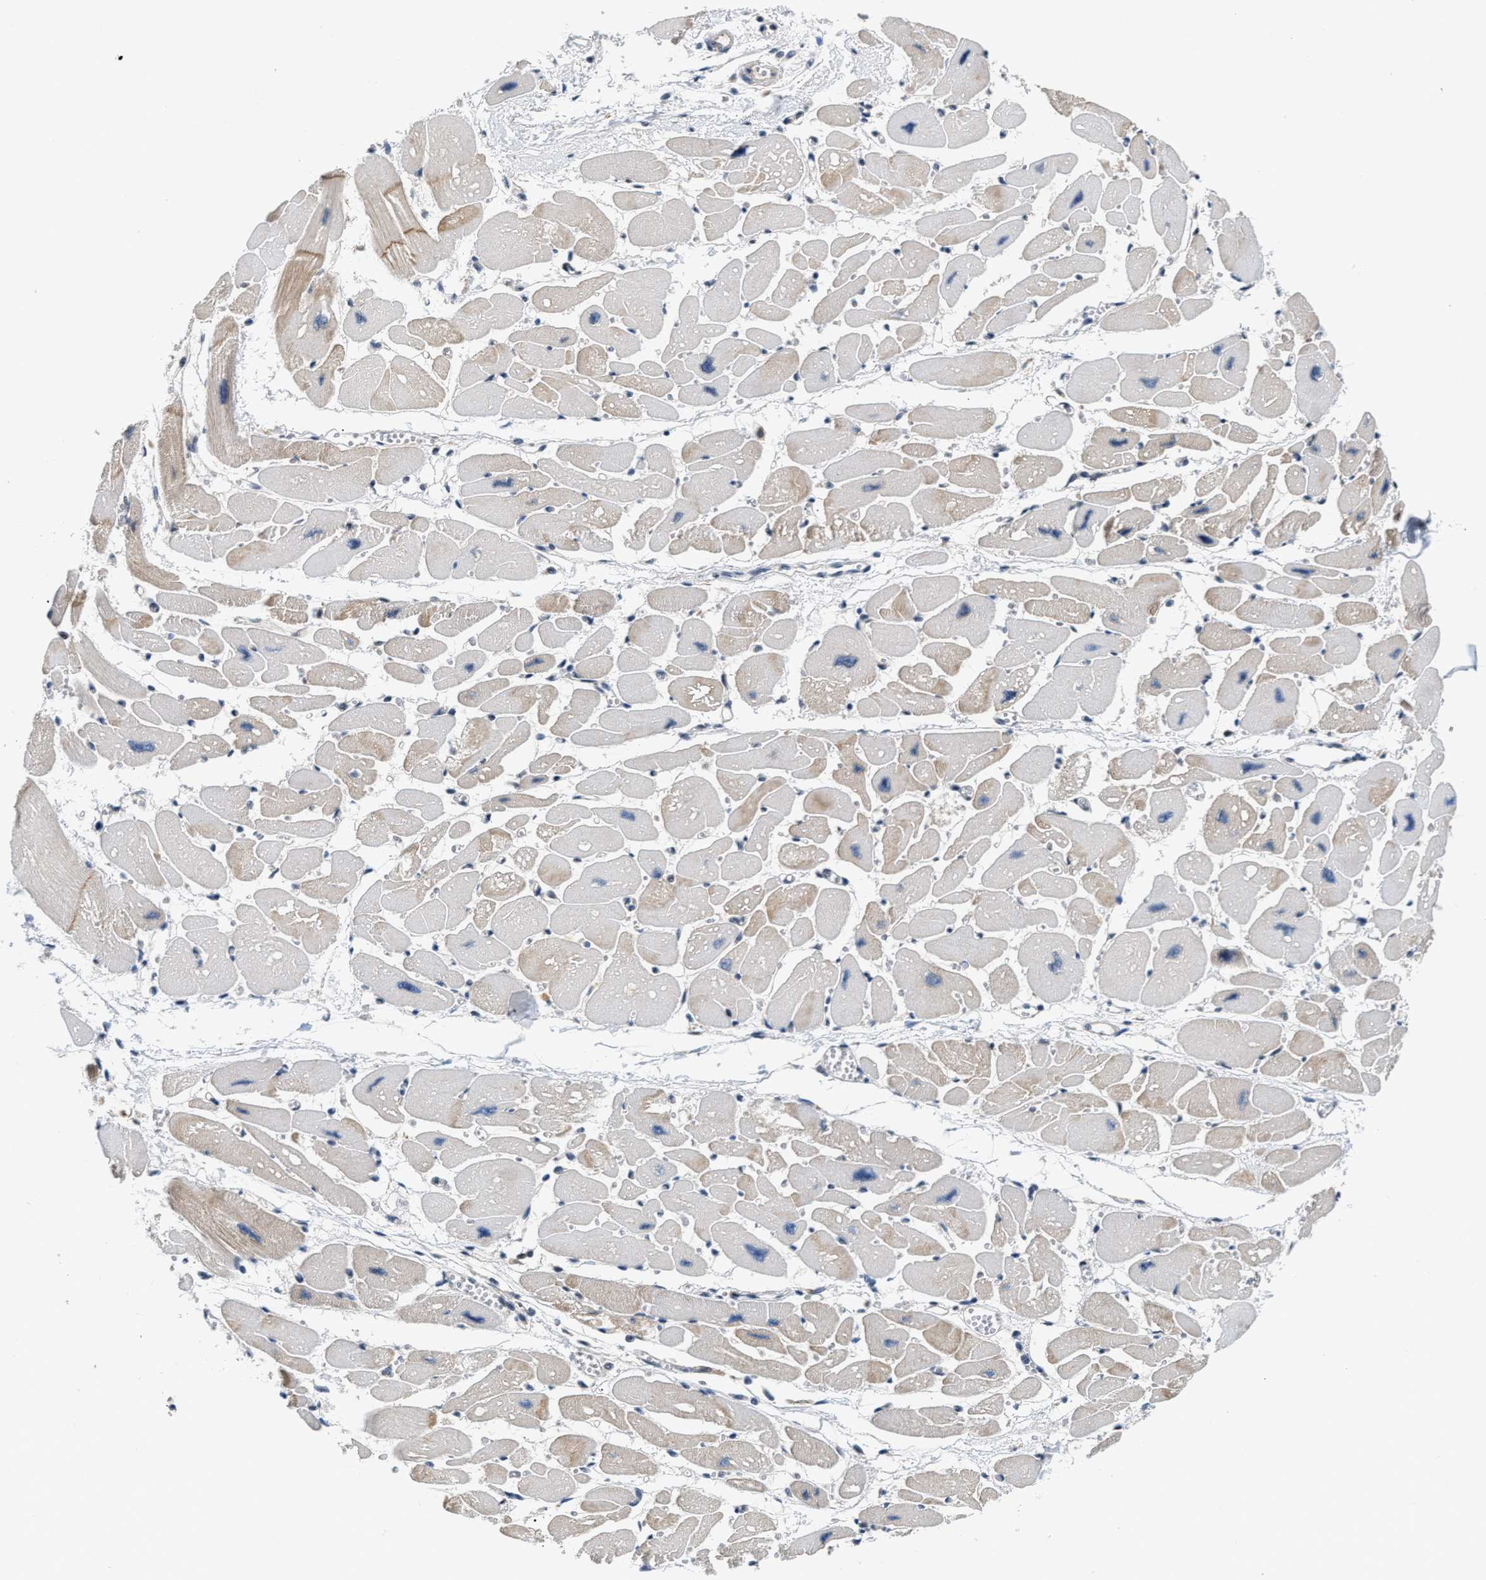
{"staining": {"intensity": "moderate", "quantity": "25%-75%", "location": "cytoplasmic/membranous"}, "tissue": "heart muscle", "cell_type": "Cardiomyocytes", "image_type": "normal", "snomed": [{"axis": "morphology", "description": "Normal tissue, NOS"}, {"axis": "topography", "description": "Heart"}], "caption": "High-magnification brightfield microscopy of benign heart muscle stained with DAB (brown) and counterstained with hematoxylin (blue). cardiomyocytes exhibit moderate cytoplasmic/membranous staining is identified in approximately25%-75% of cells. The protein is shown in brown color, while the nuclei are stained blue.", "gene": "RAB29", "patient": {"sex": "female", "age": 54}}